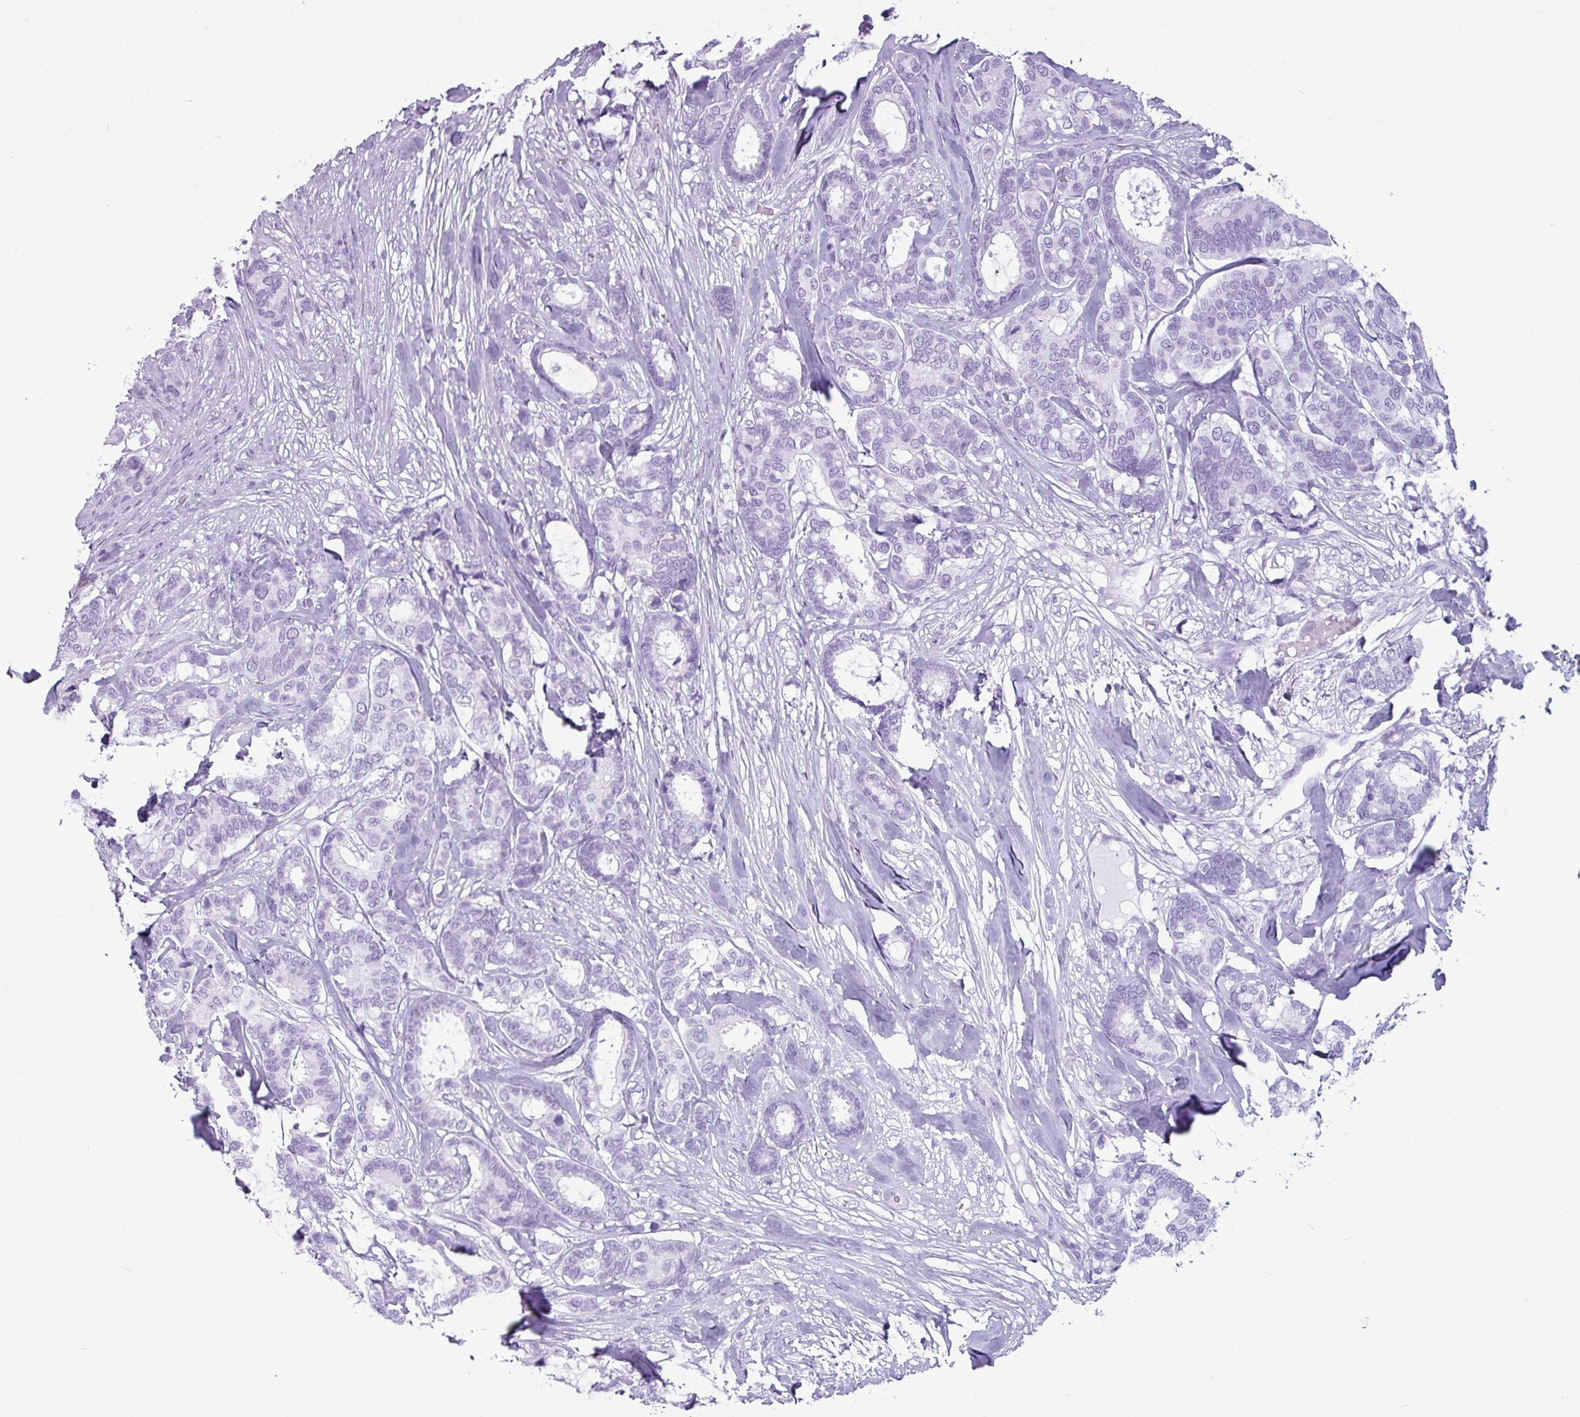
{"staining": {"intensity": "negative", "quantity": "none", "location": "none"}, "tissue": "breast cancer", "cell_type": "Tumor cells", "image_type": "cancer", "snomed": [{"axis": "morphology", "description": "Duct carcinoma"}, {"axis": "topography", "description": "Breast"}], "caption": "High power microscopy image of an IHC image of breast cancer, revealing no significant positivity in tumor cells. Brightfield microscopy of IHC stained with DAB (3,3'-diaminobenzidine) (brown) and hematoxylin (blue), captured at high magnification.", "gene": "AMY1B", "patient": {"sex": "female", "age": 87}}